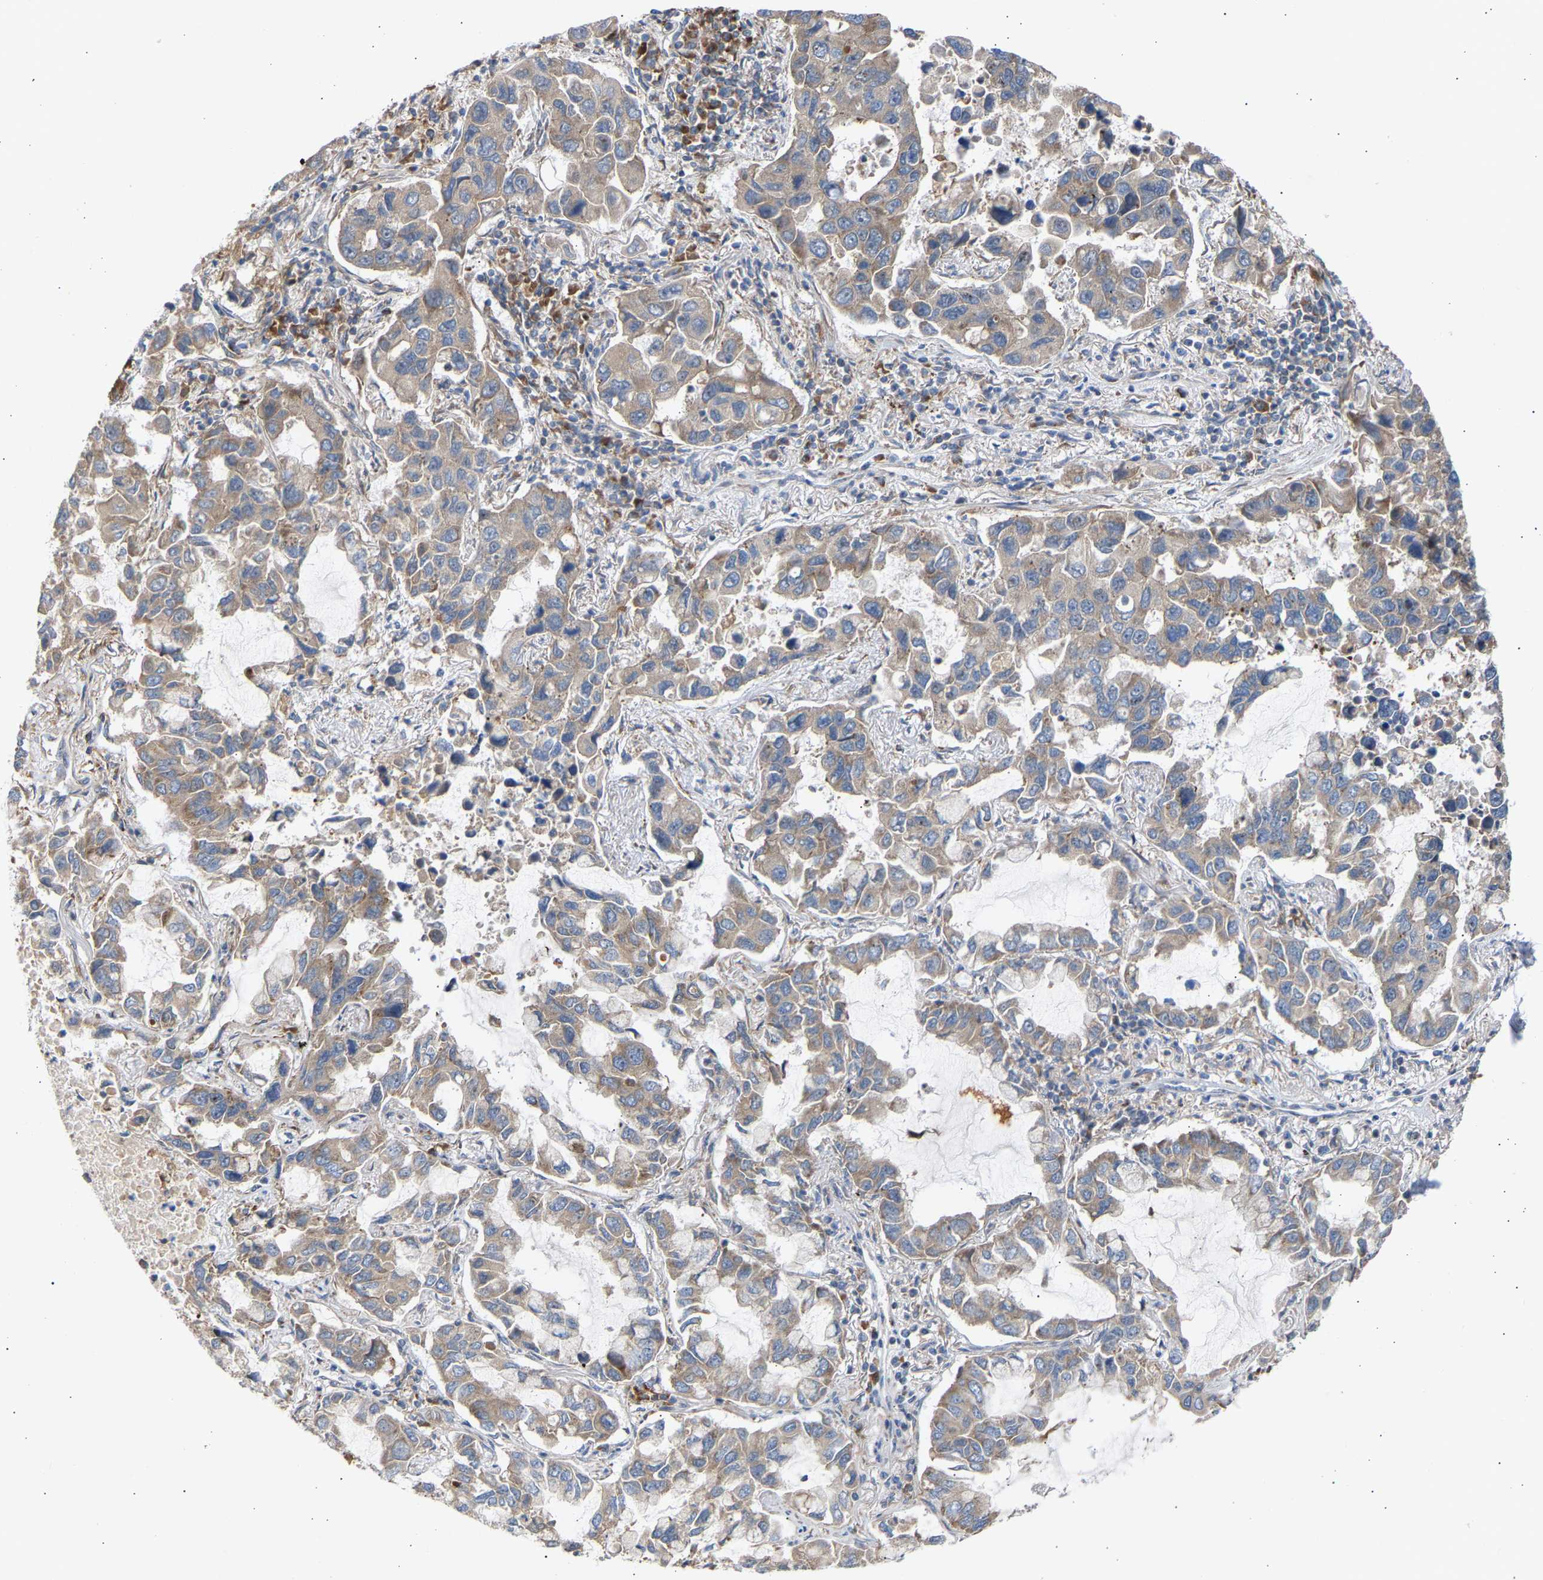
{"staining": {"intensity": "weak", "quantity": ">75%", "location": "cytoplasmic/membranous"}, "tissue": "lung cancer", "cell_type": "Tumor cells", "image_type": "cancer", "snomed": [{"axis": "morphology", "description": "Adenocarcinoma, NOS"}, {"axis": "topography", "description": "Lung"}], "caption": "IHC (DAB) staining of human lung cancer shows weak cytoplasmic/membranous protein staining in about >75% of tumor cells.", "gene": "GCN1", "patient": {"sex": "male", "age": 64}}